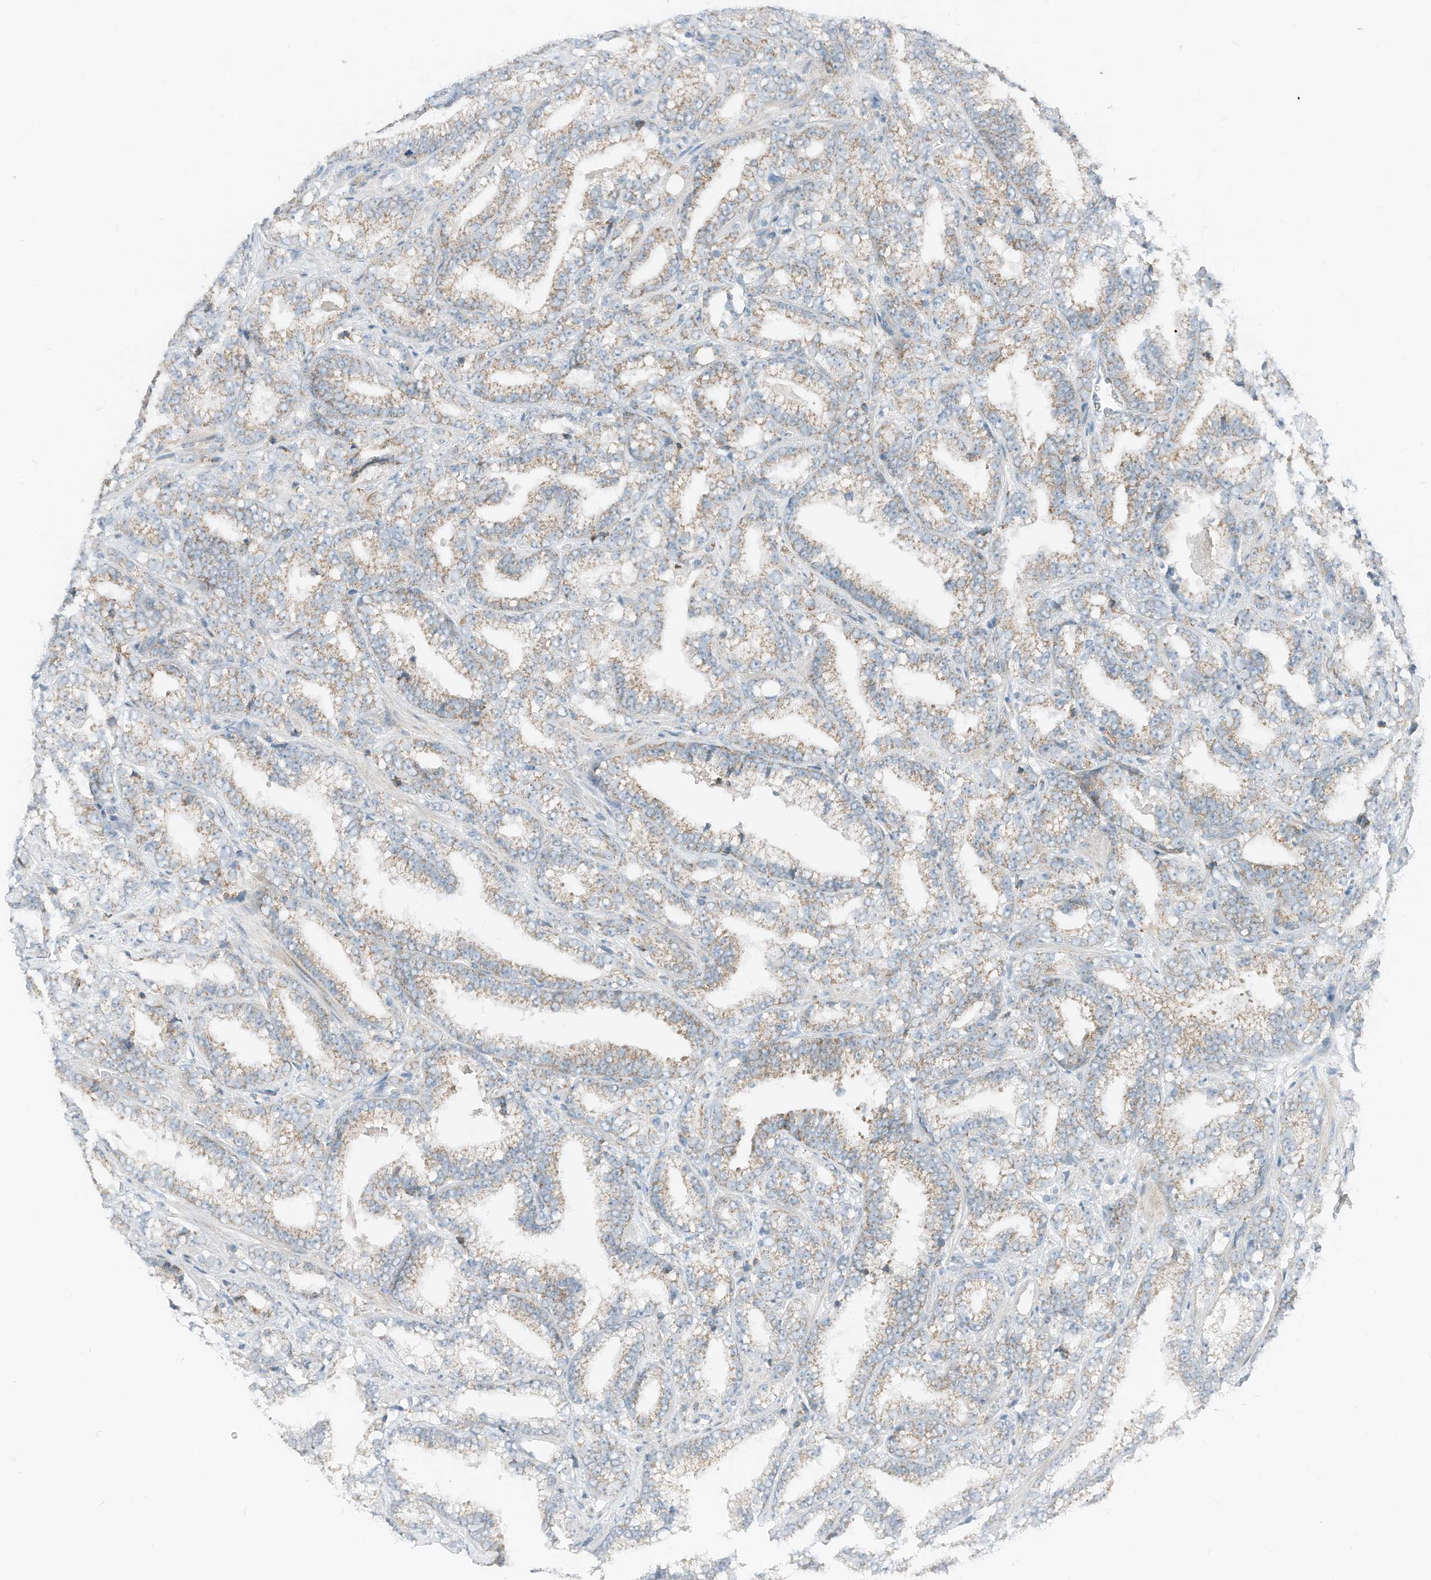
{"staining": {"intensity": "weak", "quantity": "25%-75%", "location": "cytoplasmic/membranous"}, "tissue": "prostate cancer", "cell_type": "Tumor cells", "image_type": "cancer", "snomed": [{"axis": "morphology", "description": "Adenocarcinoma, High grade"}, {"axis": "topography", "description": "Prostate and seminal vesicle, NOS"}], "caption": "High-magnification brightfield microscopy of prostate adenocarcinoma (high-grade) stained with DAB (3,3'-diaminobenzidine) (brown) and counterstained with hematoxylin (blue). tumor cells exhibit weak cytoplasmic/membranous expression is present in approximately25%-75% of cells. (DAB IHC with brightfield microscopy, high magnification).", "gene": "RMND1", "patient": {"sex": "male", "age": 67}}